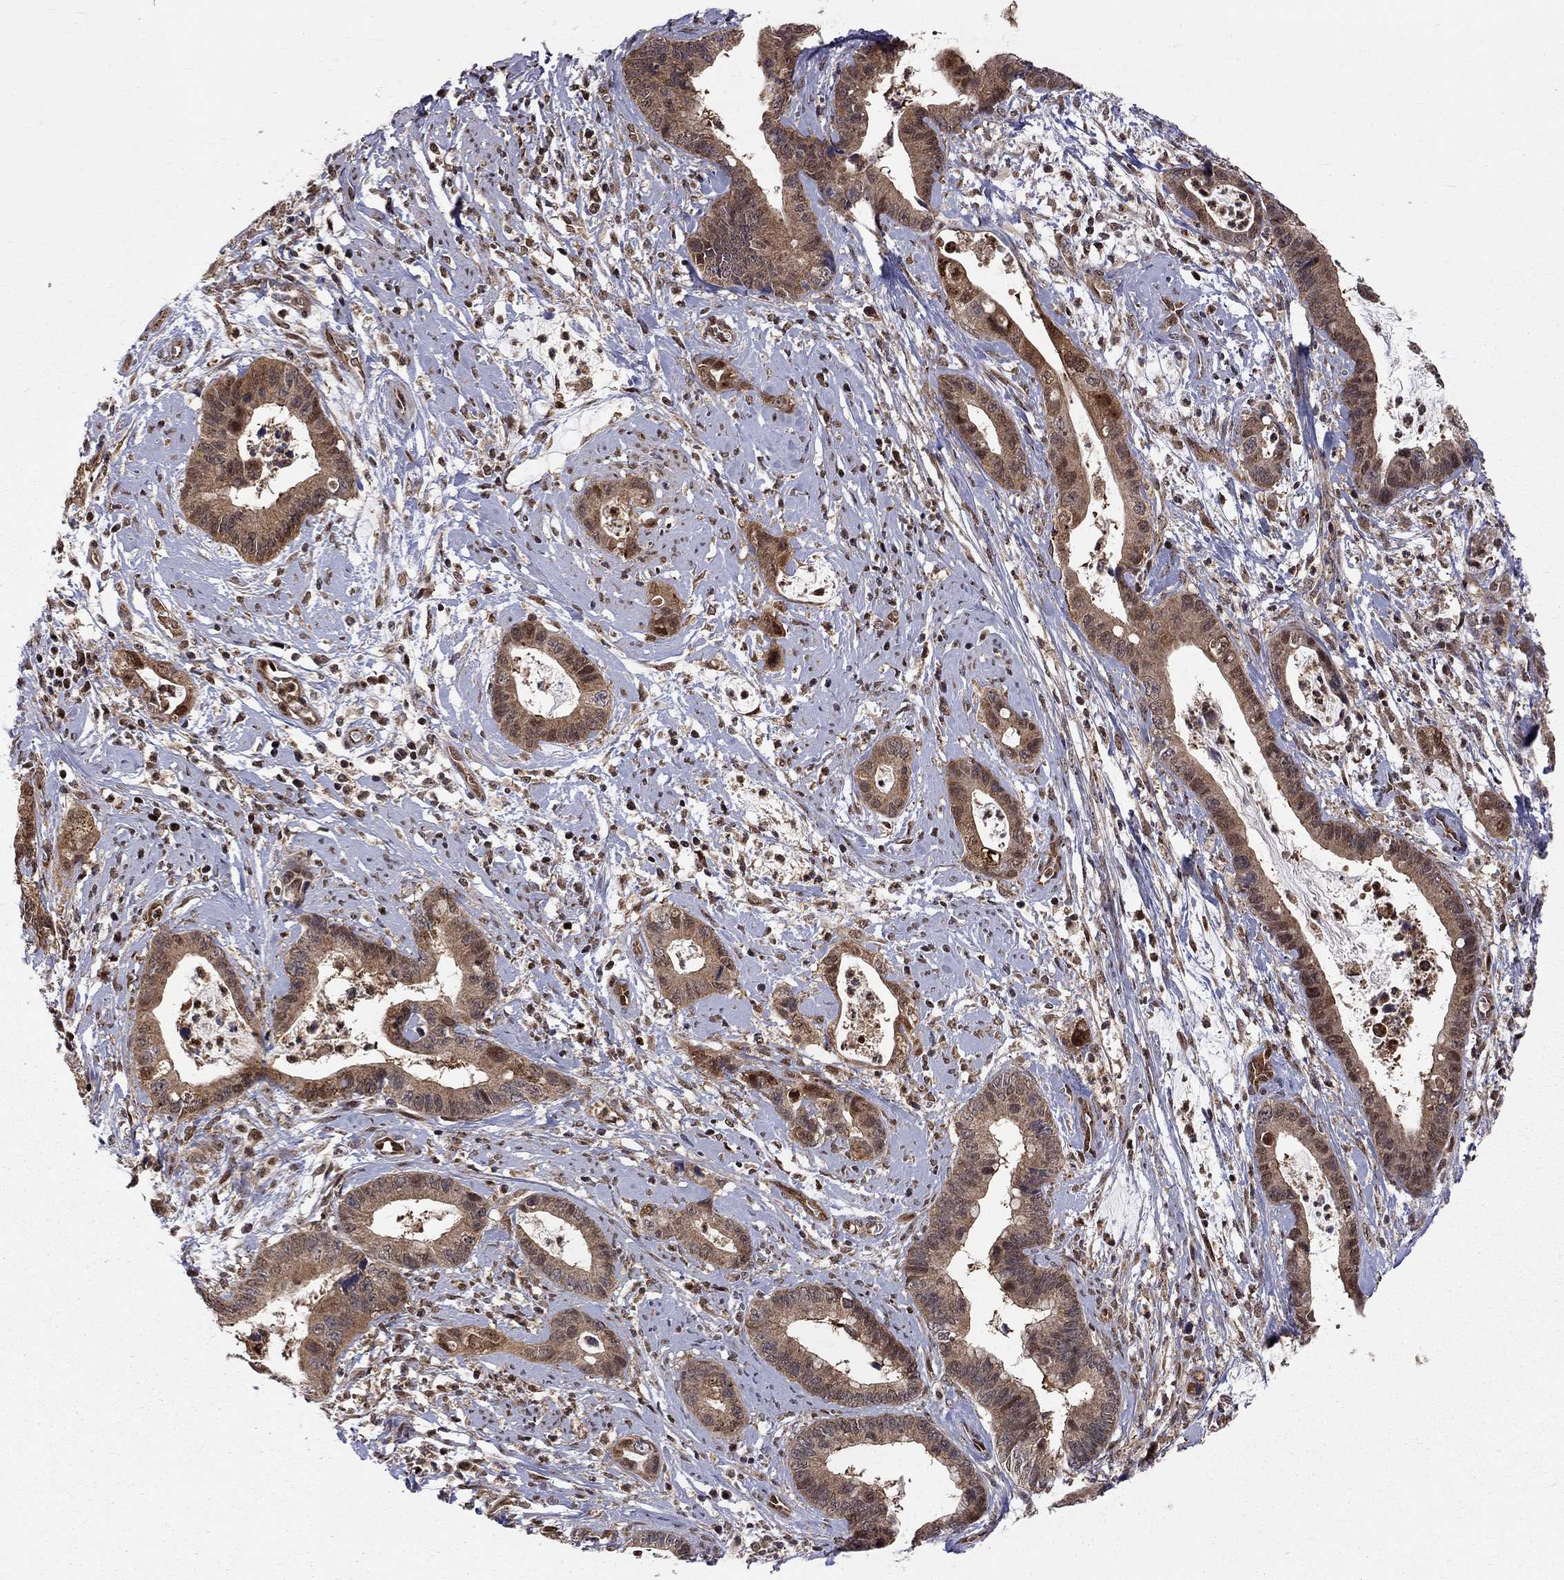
{"staining": {"intensity": "moderate", "quantity": ">75%", "location": "cytoplasmic/membranous"}, "tissue": "cervical cancer", "cell_type": "Tumor cells", "image_type": "cancer", "snomed": [{"axis": "morphology", "description": "Adenocarcinoma, NOS"}, {"axis": "topography", "description": "Cervix"}], "caption": "Immunohistochemical staining of human cervical cancer reveals medium levels of moderate cytoplasmic/membranous expression in about >75% of tumor cells. Using DAB (brown) and hematoxylin (blue) stains, captured at high magnification using brightfield microscopy.", "gene": "ELOB", "patient": {"sex": "female", "age": 44}}